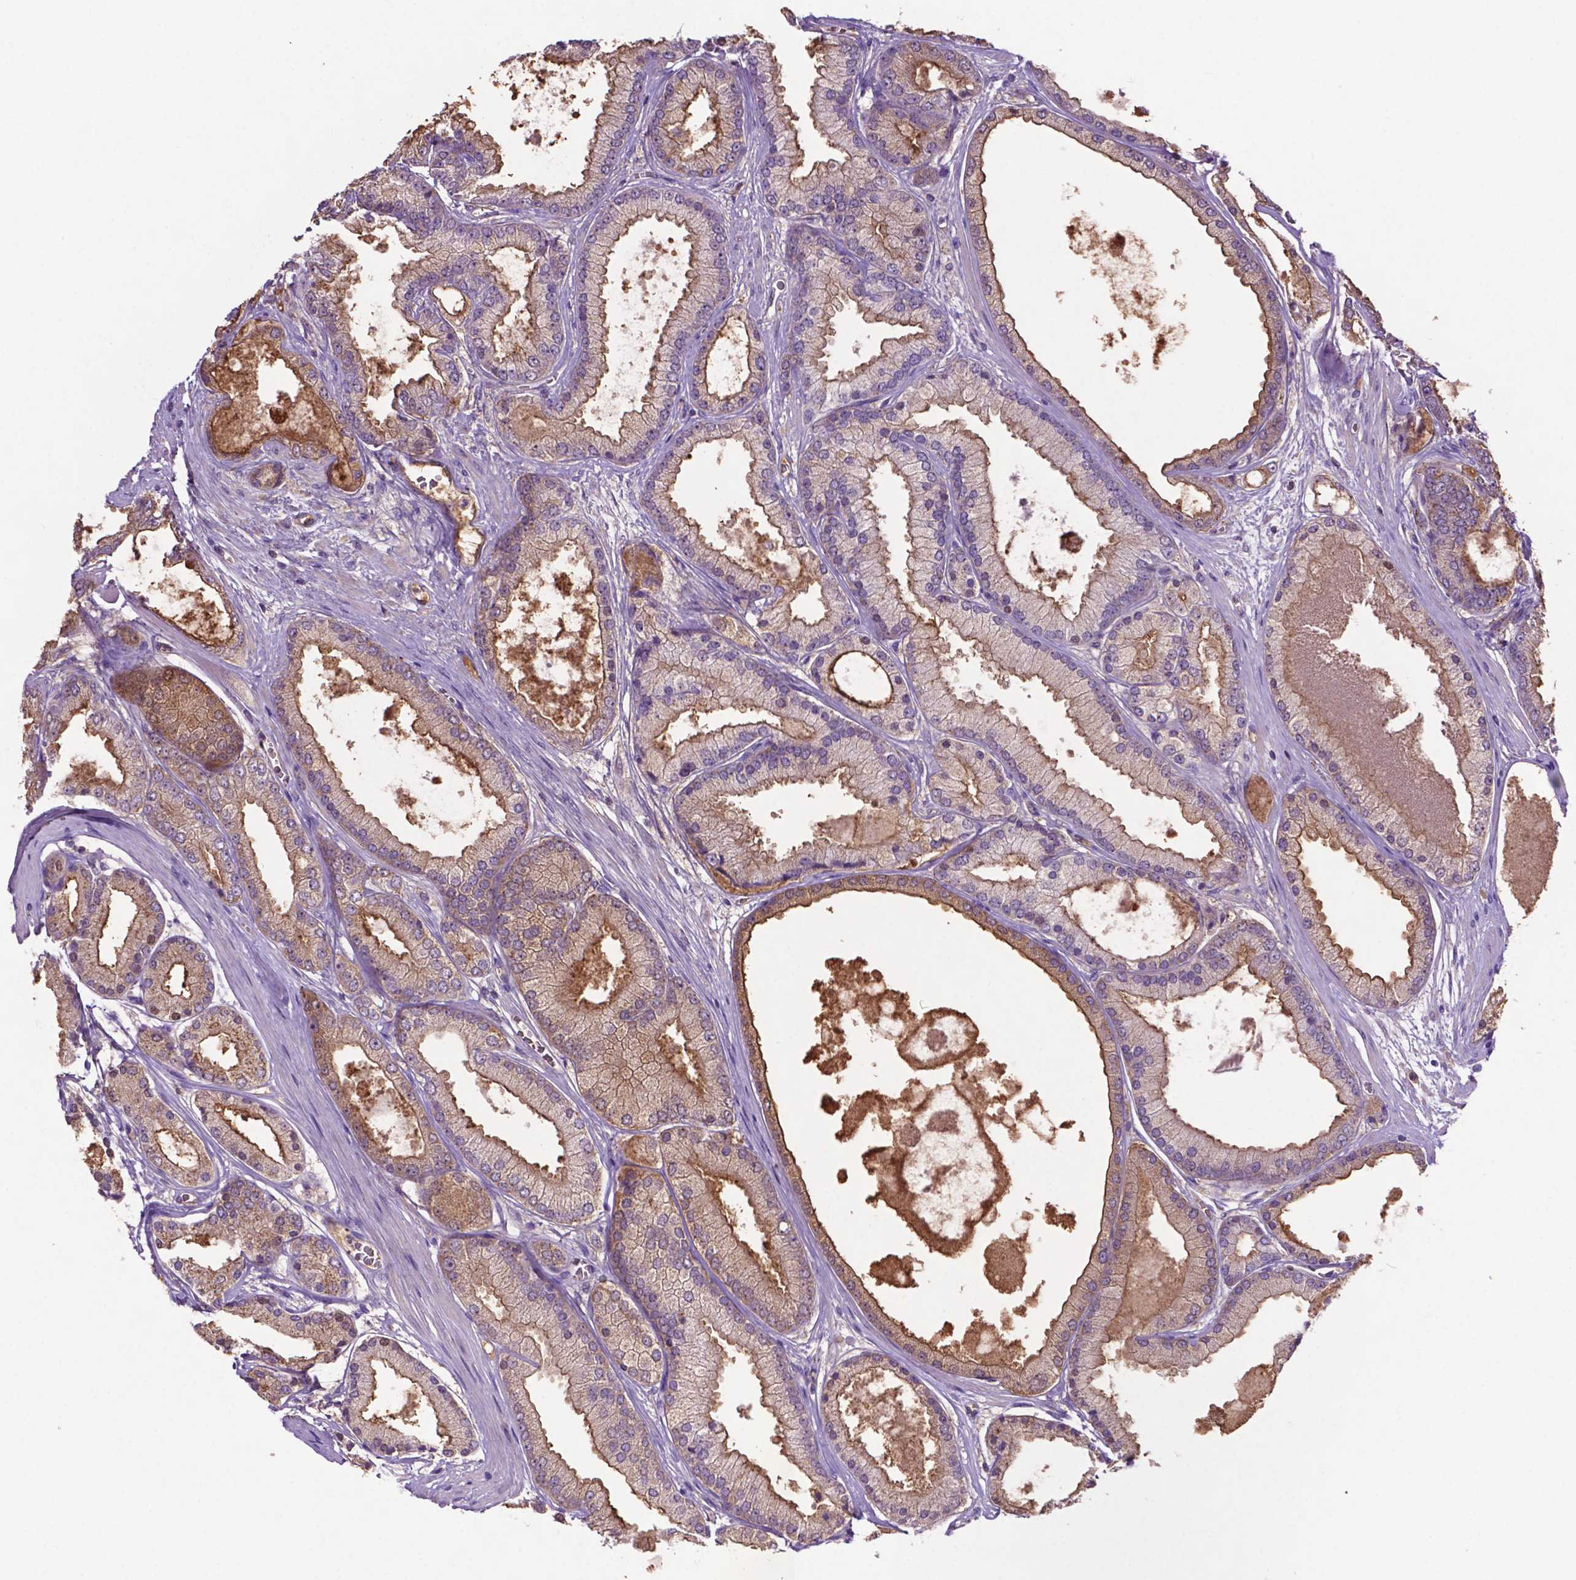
{"staining": {"intensity": "negative", "quantity": "none", "location": "none"}, "tissue": "prostate cancer", "cell_type": "Tumor cells", "image_type": "cancer", "snomed": [{"axis": "morphology", "description": "Adenocarcinoma, High grade"}, {"axis": "topography", "description": "Prostate"}], "caption": "DAB immunohistochemical staining of human prostate adenocarcinoma (high-grade) reveals no significant positivity in tumor cells.", "gene": "PRPS2", "patient": {"sex": "male", "age": 67}}